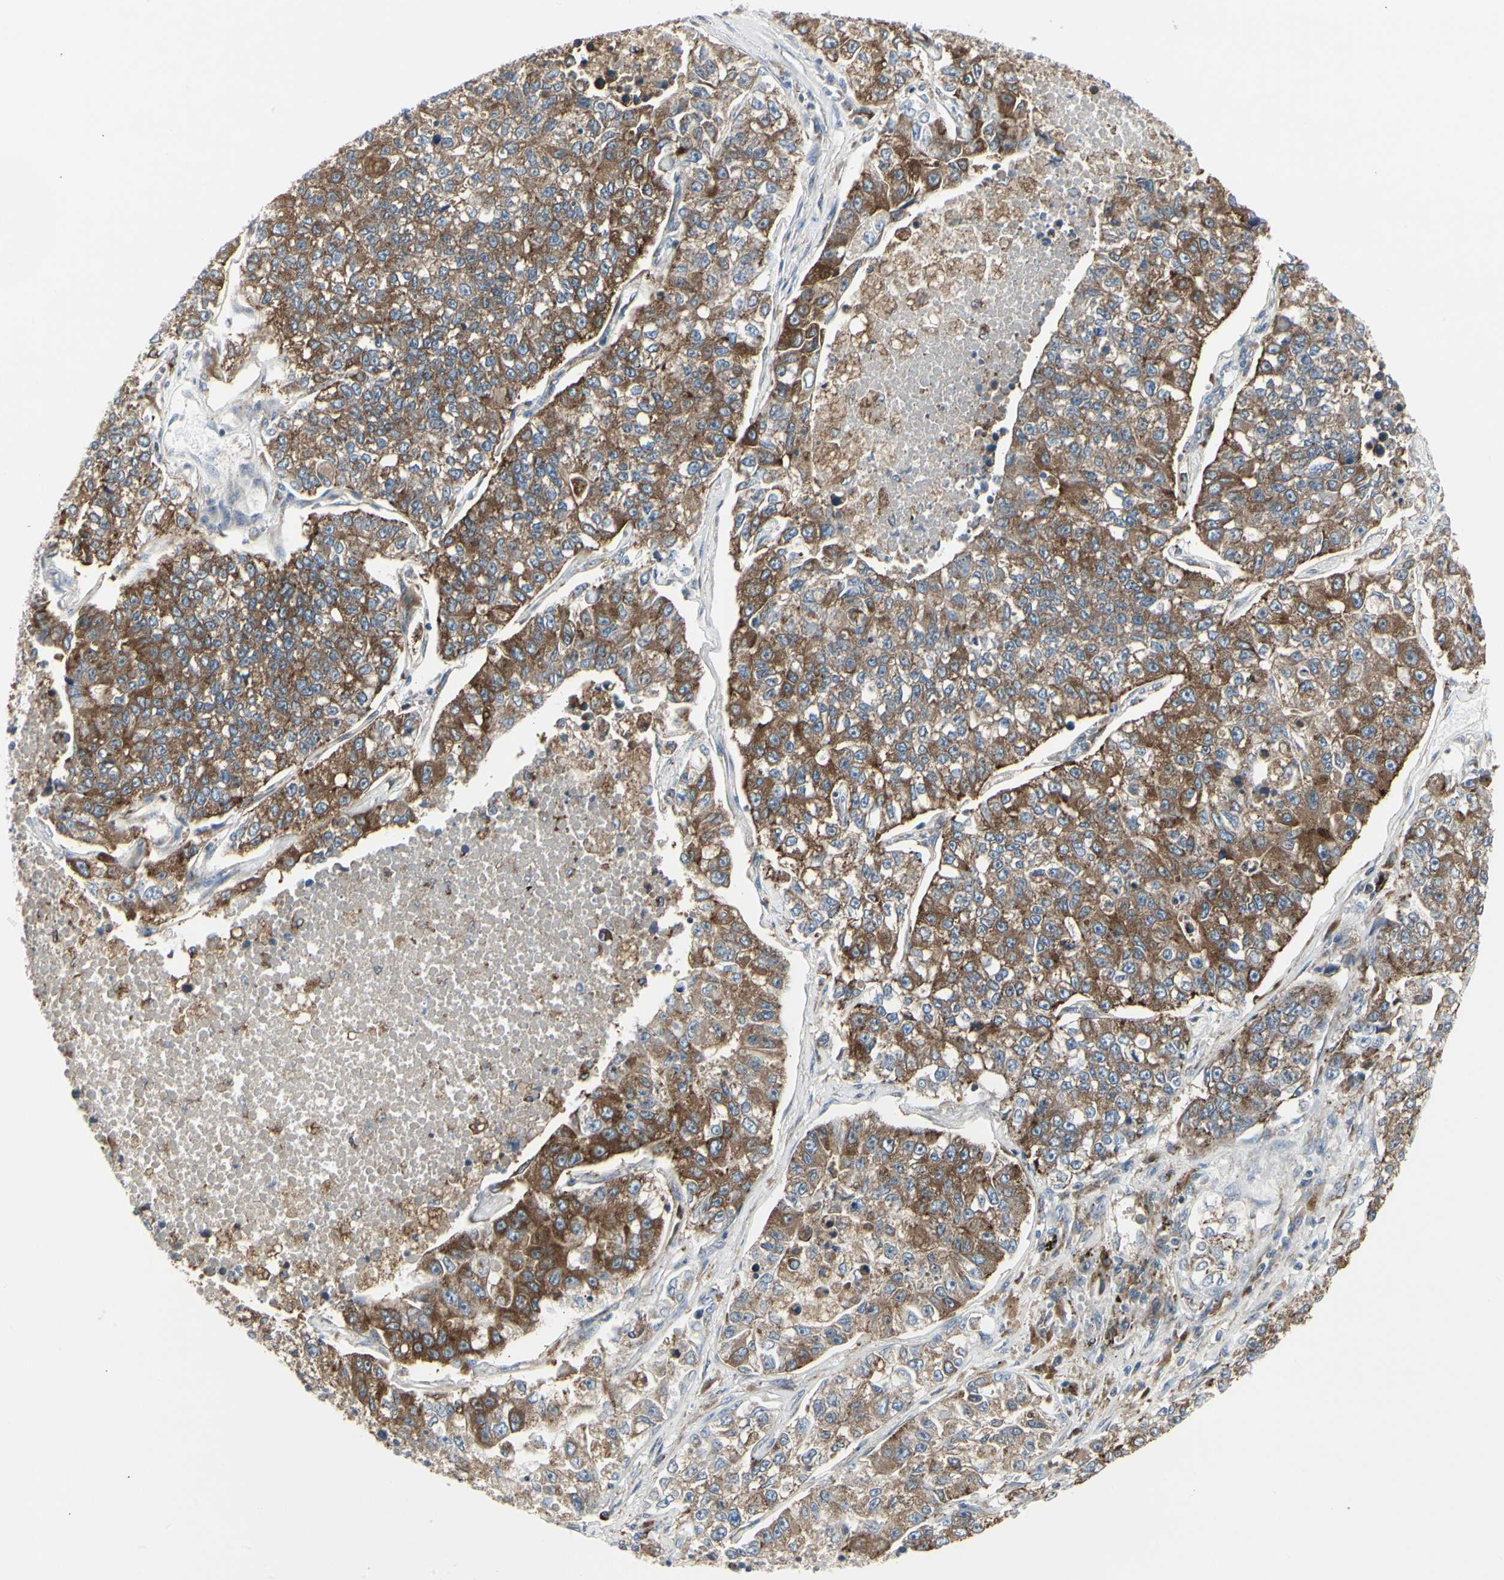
{"staining": {"intensity": "strong", "quantity": ">75%", "location": "cytoplasmic/membranous"}, "tissue": "lung cancer", "cell_type": "Tumor cells", "image_type": "cancer", "snomed": [{"axis": "morphology", "description": "Adenocarcinoma, NOS"}, {"axis": "topography", "description": "Lung"}], "caption": "Immunohistochemistry (DAB (3,3'-diaminobenzidine)) staining of lung cancer demonstrates strong cytoplasmic/membranous protein expression in approximately >75% of tumor cells.", "gene": "ATP6V1B2", "patient": {"sex": "male", "age": 49}}